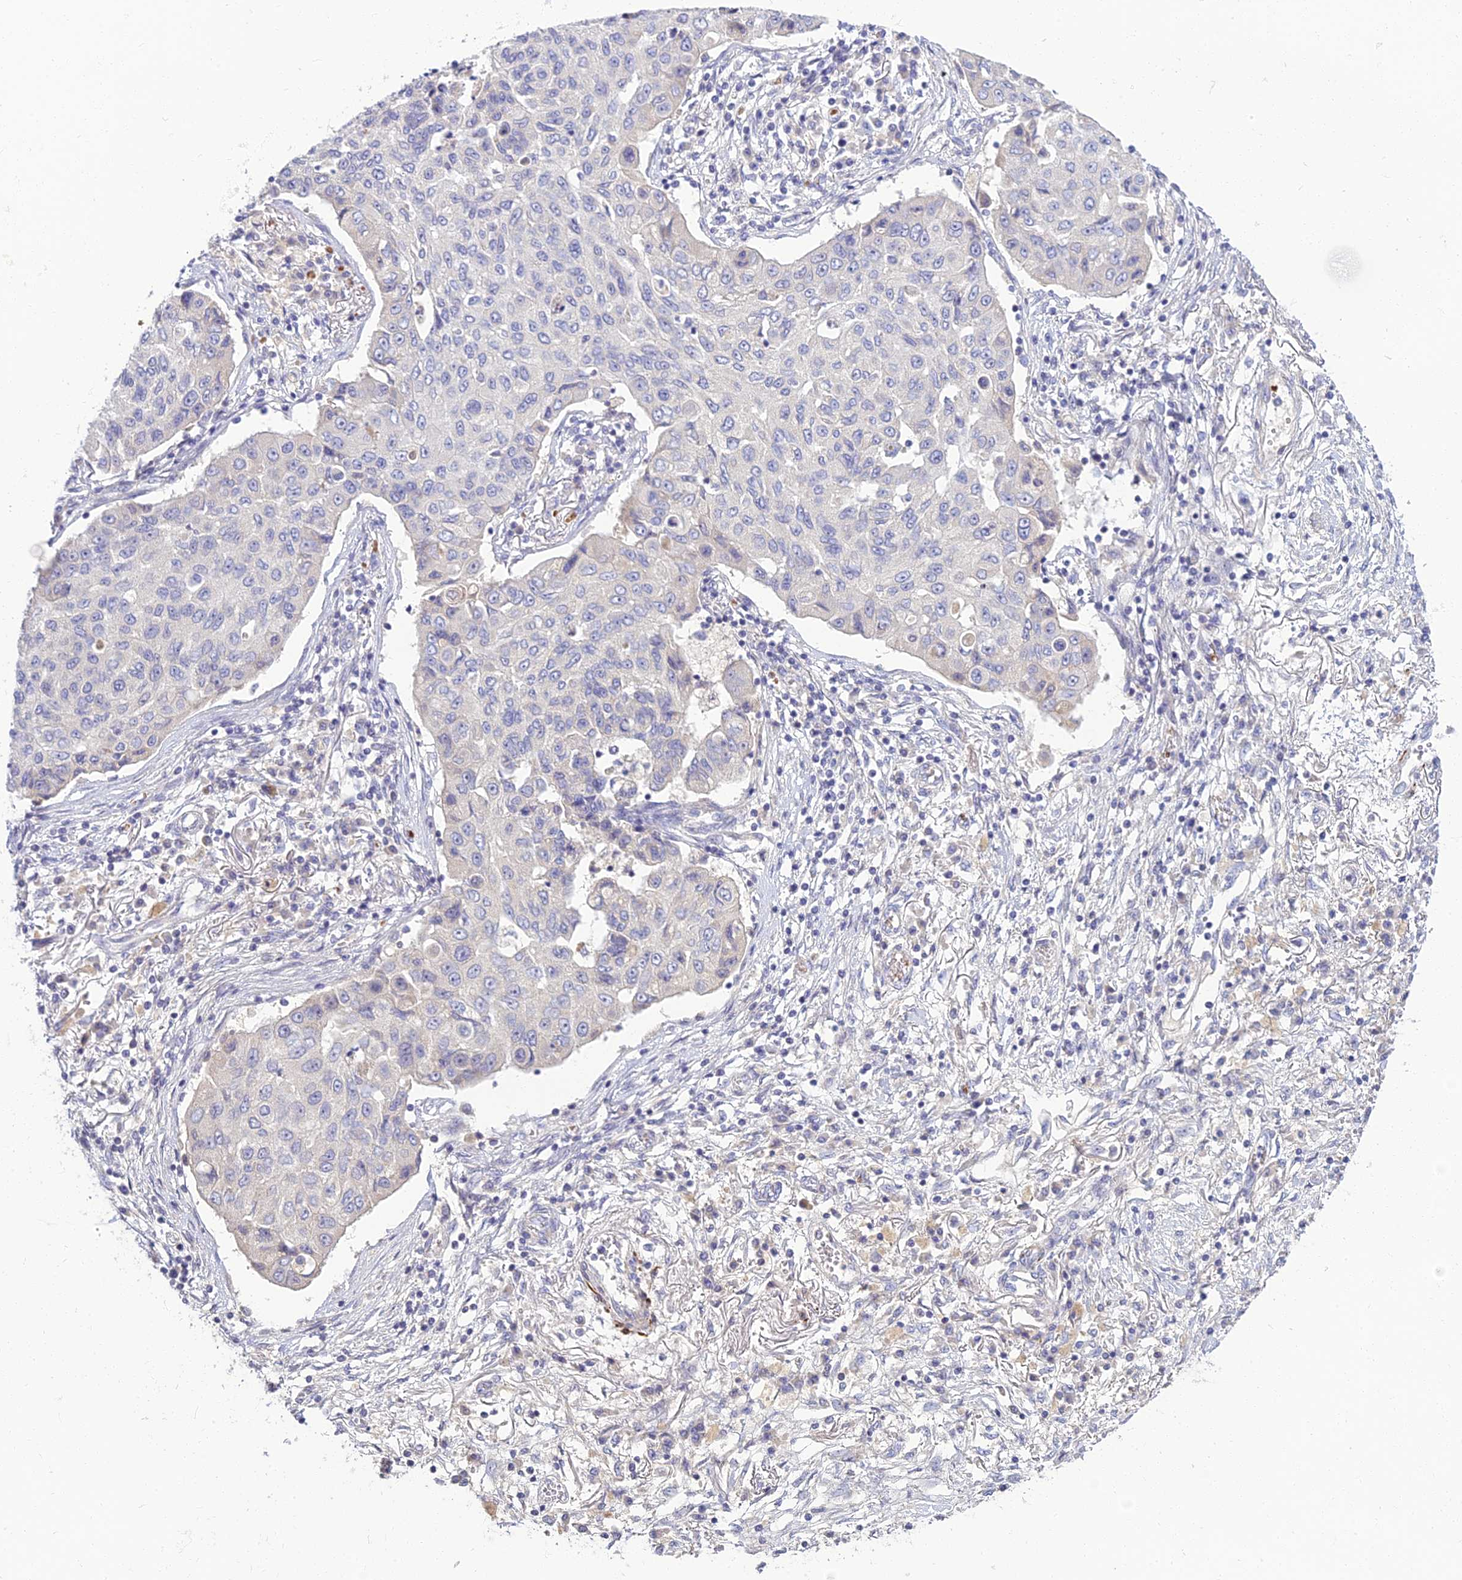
{"staining": {"intensity": "negative", "quantity": "none", "location": "none"}, "tissue": "lung cancer", "cell_type": "Tumor cells", "image_type": "cancer", "snomed": [{"axis": "morphology", "description": "Squamous cell carcinoma, NOS"}, {"axis": "topography", "description": "Lung"}], "caption": "Protein analysis of lung squamous cell carcinoma shows no significant positivity in tumor cells.", "gene": "CLIP4", "patient": {"sex": "male", "age": 74}}